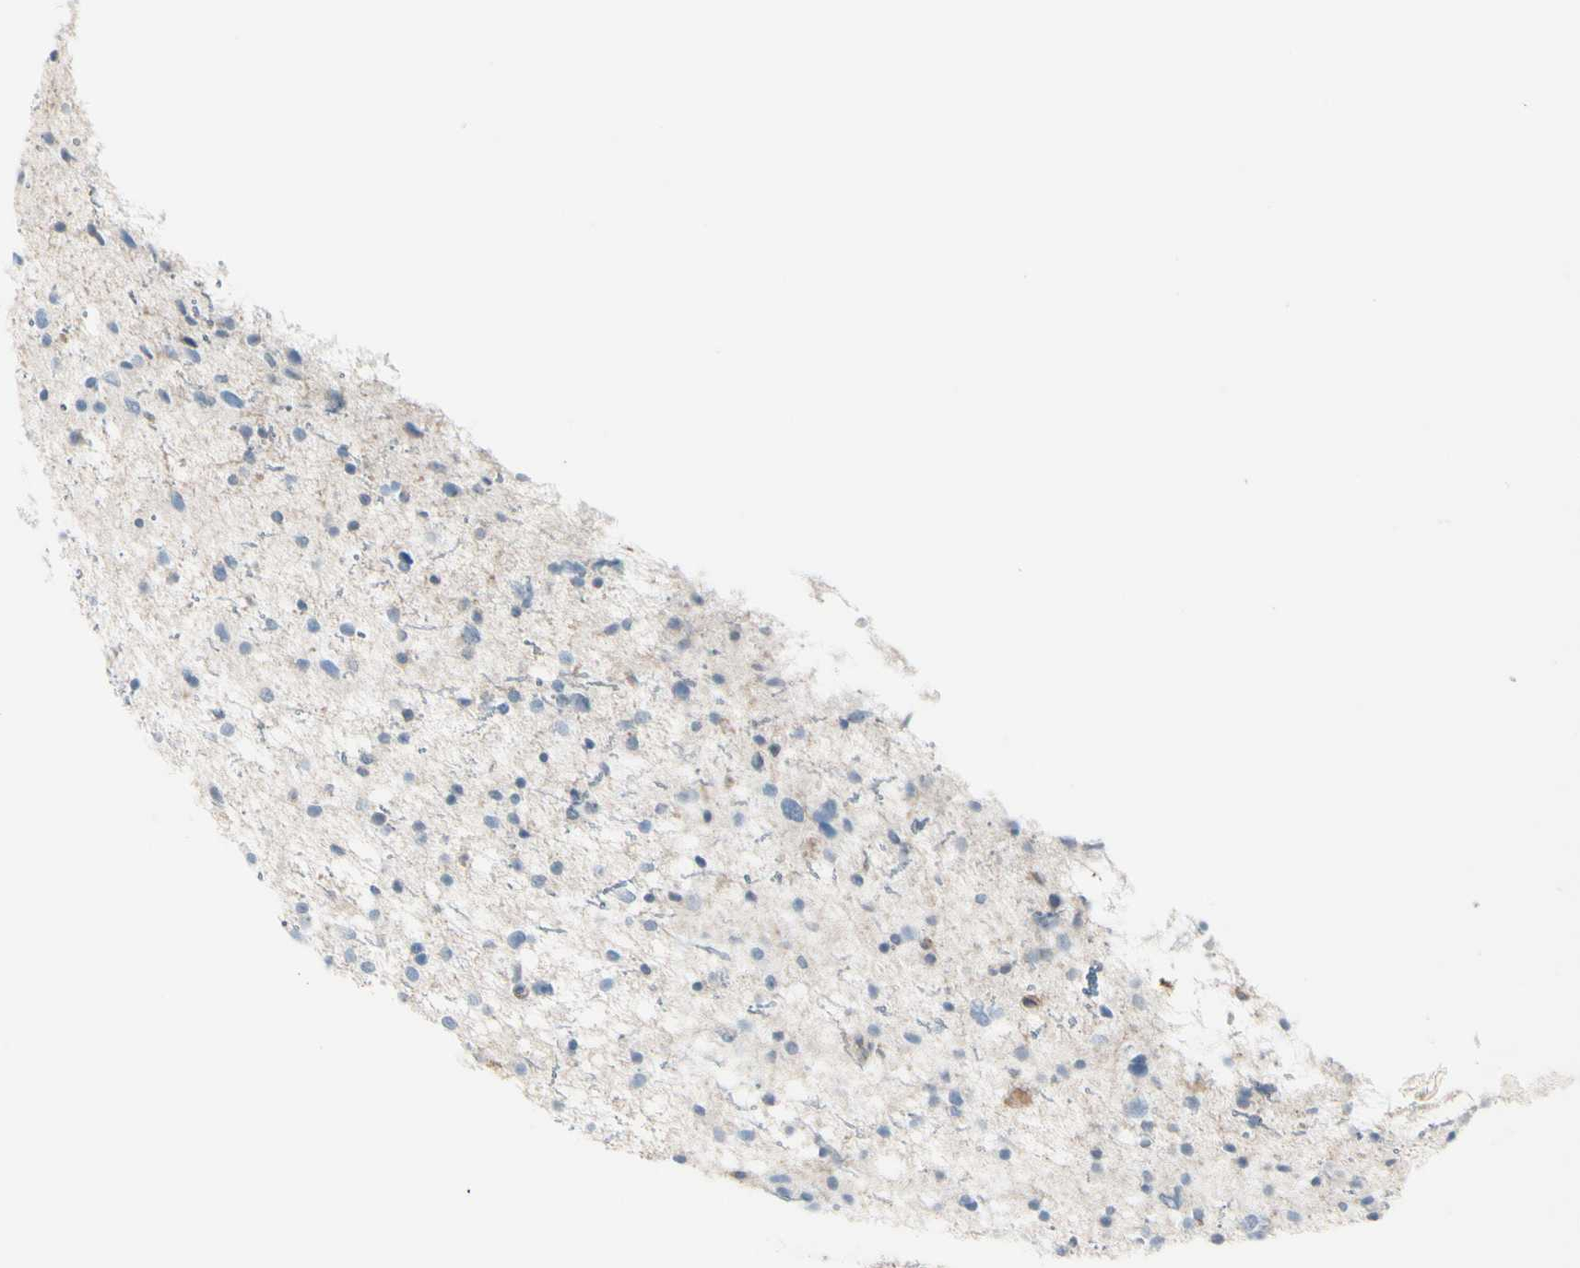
{"staining": {"intensity": "negative", "quantity": "none", "location": "none"}, "tissue": "glioma", "cell_type": "Tumor cells", "image_type": "cancer", "snomed": [{"axis": "morphology", "description": "Glioma, malignant, Low grade"}, {"axis": "topography", "description": "Brain"}], "caption": "Tumor cells show no significant staining in glioma.", "gene": "IGHG1", "patient": {"sex": "female", "age": 37}}